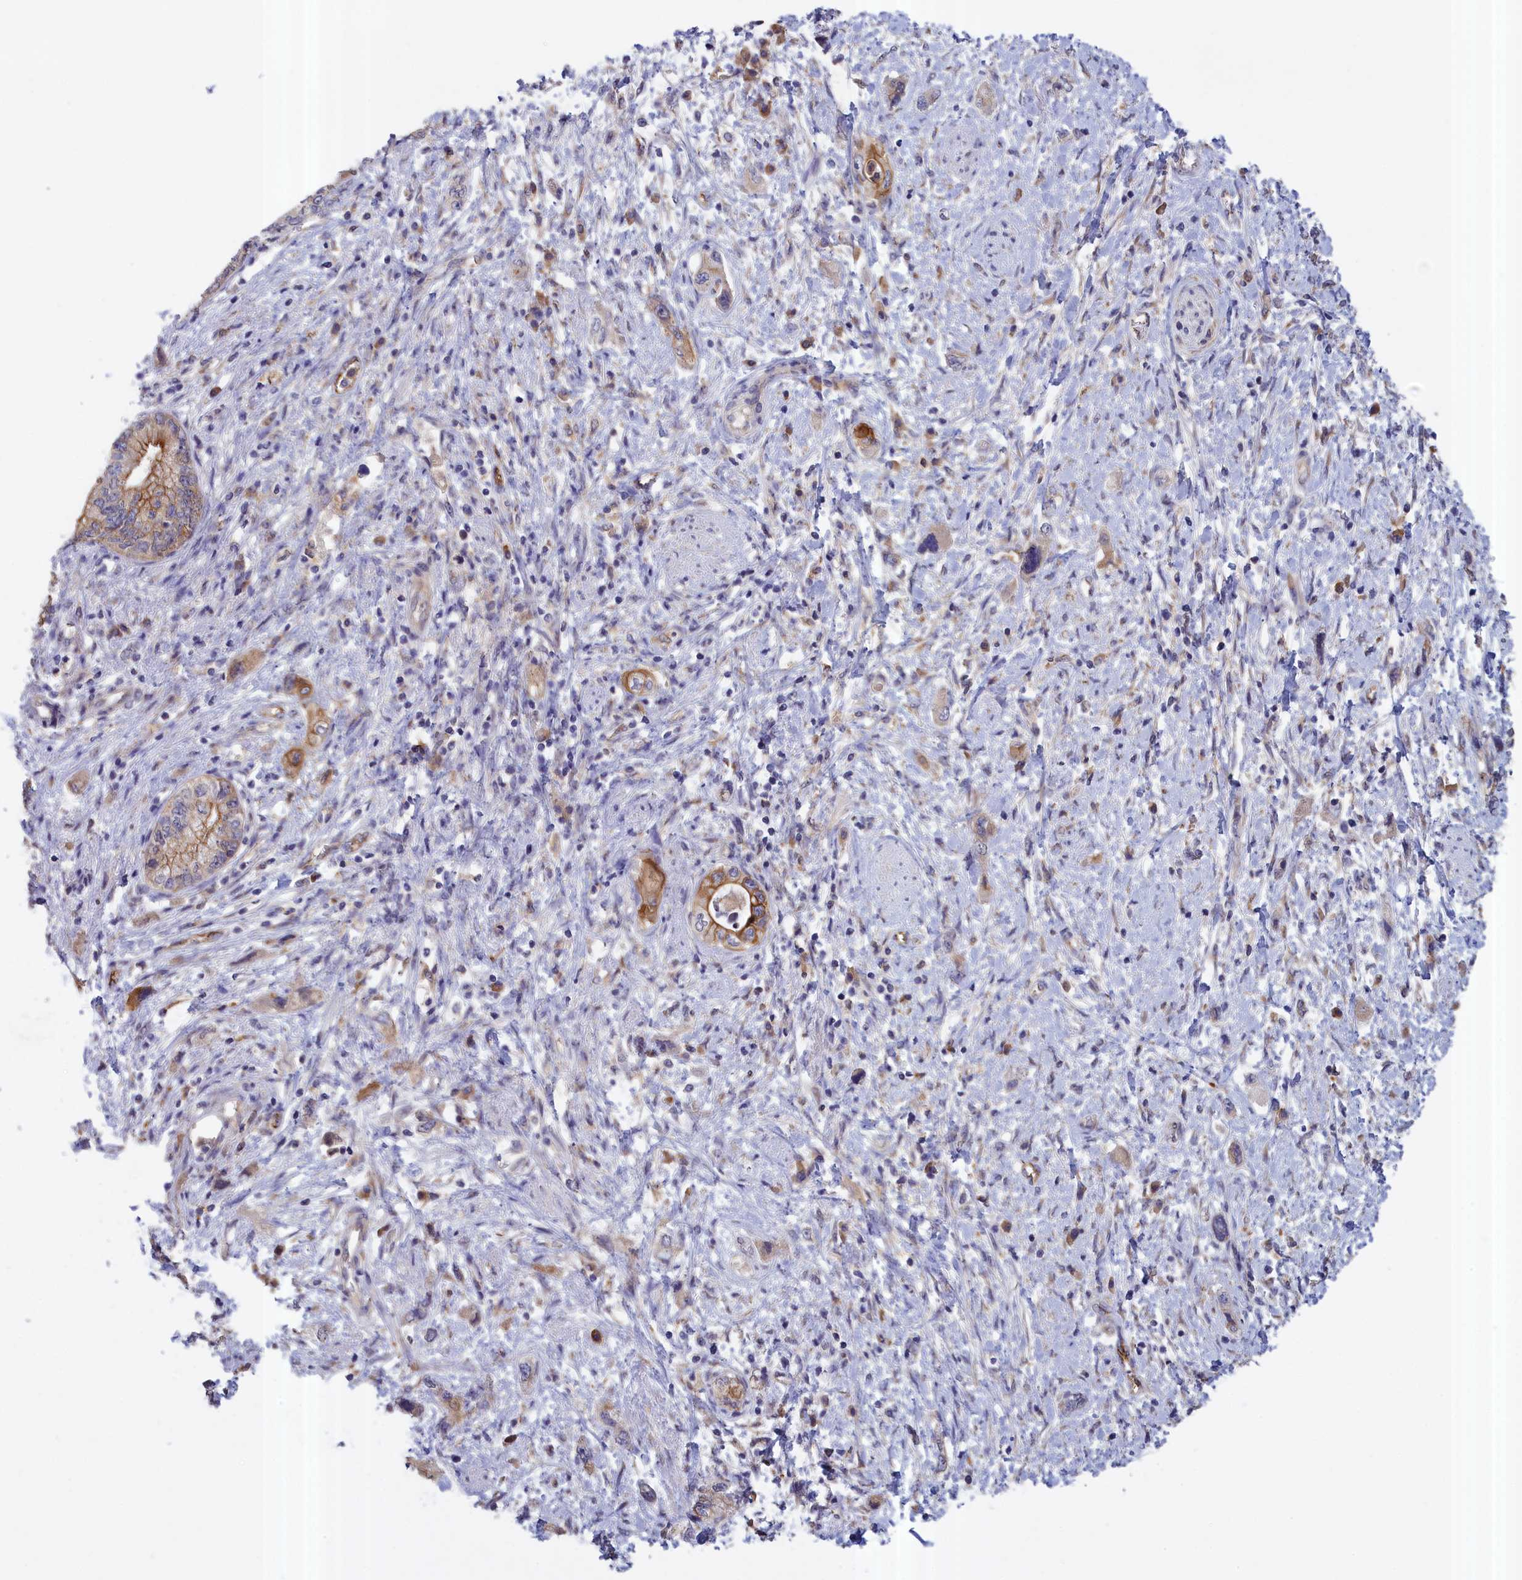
{"staining": {"intensity": "strong", "quantity": "25%-75%", "location": "cytoplasmic/membranous"}, "tissue": "pancreatic cancer", "cell_type": "Tumor cells", "image_type": "cancer", "snomed": [{"axis": "morphology", "description": "Adenocarcinoma, NOS"}, {"axis": "topography", "description": "Pancreas"}], "caption": "IHC micrograph of neoplastic tissue: pancreatic adenocarcinoma stained using immunohistochemistry demonstrates high levels of strong protein expression localized specifically in the cytoplasmic/membranous of tumor cells, appearing as a cytoplasmic/membranous brown color.", "gene": "COL19A1", "patient": {"sex": "female", "age": 73}}